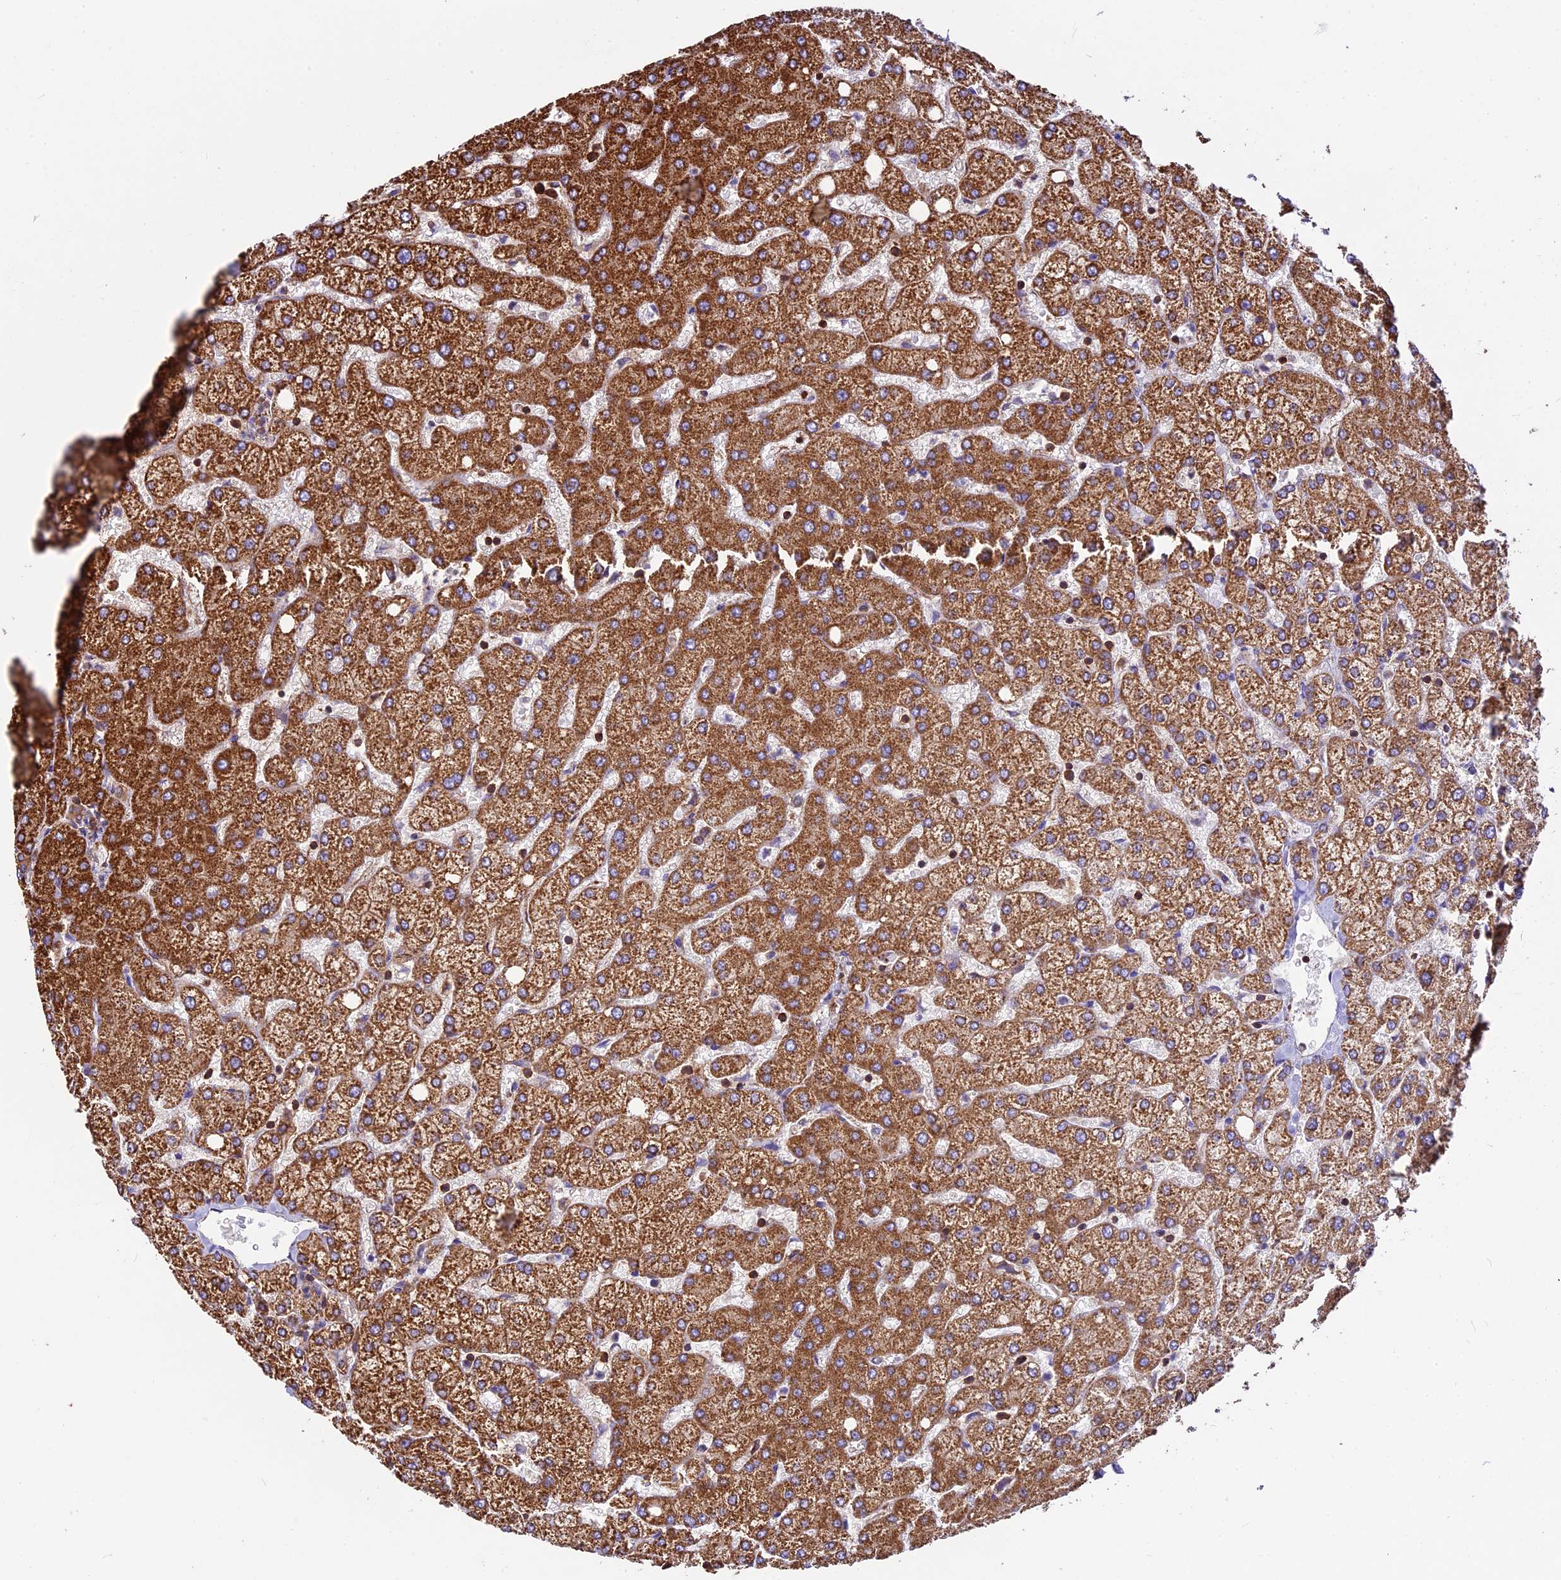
{"staining": {"intensity": "moderate", "quantity": "25%-75%", "location": "cytoplasmic/membranous"}, "tissue": "liver", "cell_type": "Cholangiocytes", "image_type": "normal", "snomed": [{"axis": "morphology", "description": "Normal tissue, NOS"}, {"axis": "topography", "description": "Liver"}], "caption": "Immunohistochemistry of benign human liver reveals medium levels of moderate cytoplasmic/membranous staining in approximately 25%-75% of cholangiocytes.", "gene": "KARS1", "patient": {"sex": "female", "age": 54}}